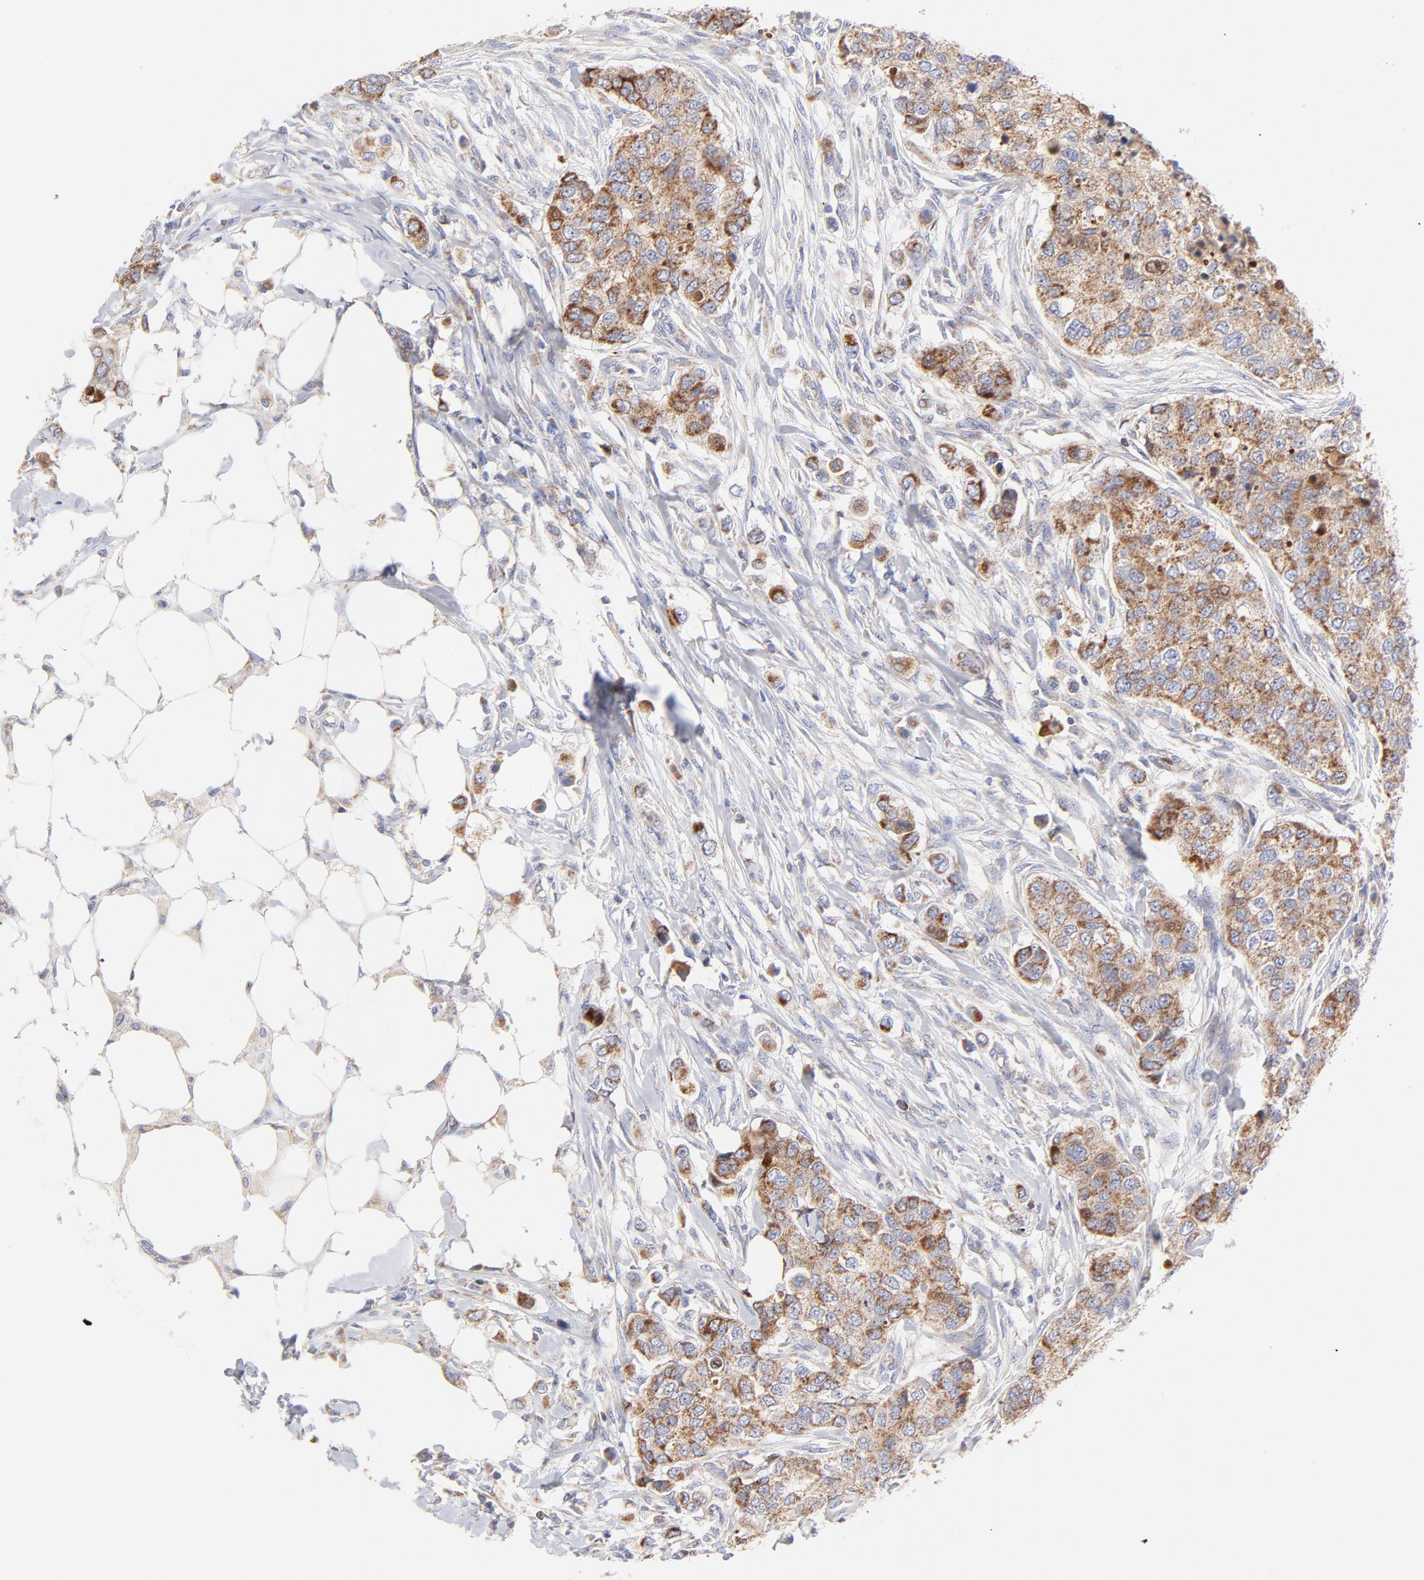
{"staining": {"intensity": "weak", "quantity": ">75%", "location": "cytoplasmic/membranous"}, "tissue": "breast cancer", "cell_type": "Tumor cells", "image_type": "cancer", "snomed": [{"axis": "morphology", "description": "Normal tissue, NOS"}, {"axis": "morphology", "description": "Duct carcinoma"}, {"axis": "topography", "description": "Breast"}], "caption": "Protein expression analysis of human breast cancer (intraductal carcinoma) reveals weak cytoplasmic/membranous positivity in approximately >75% of tumor cells. The staining was performed using DAB (3,3'-diaminobenzidine) to visualize the protein expression in brown, while the nuclei were stained in blue with hematoxylin (Magnification: 20x).", "gene": "TIMM8A", "patient": {"sex": "female", "age": 49}}